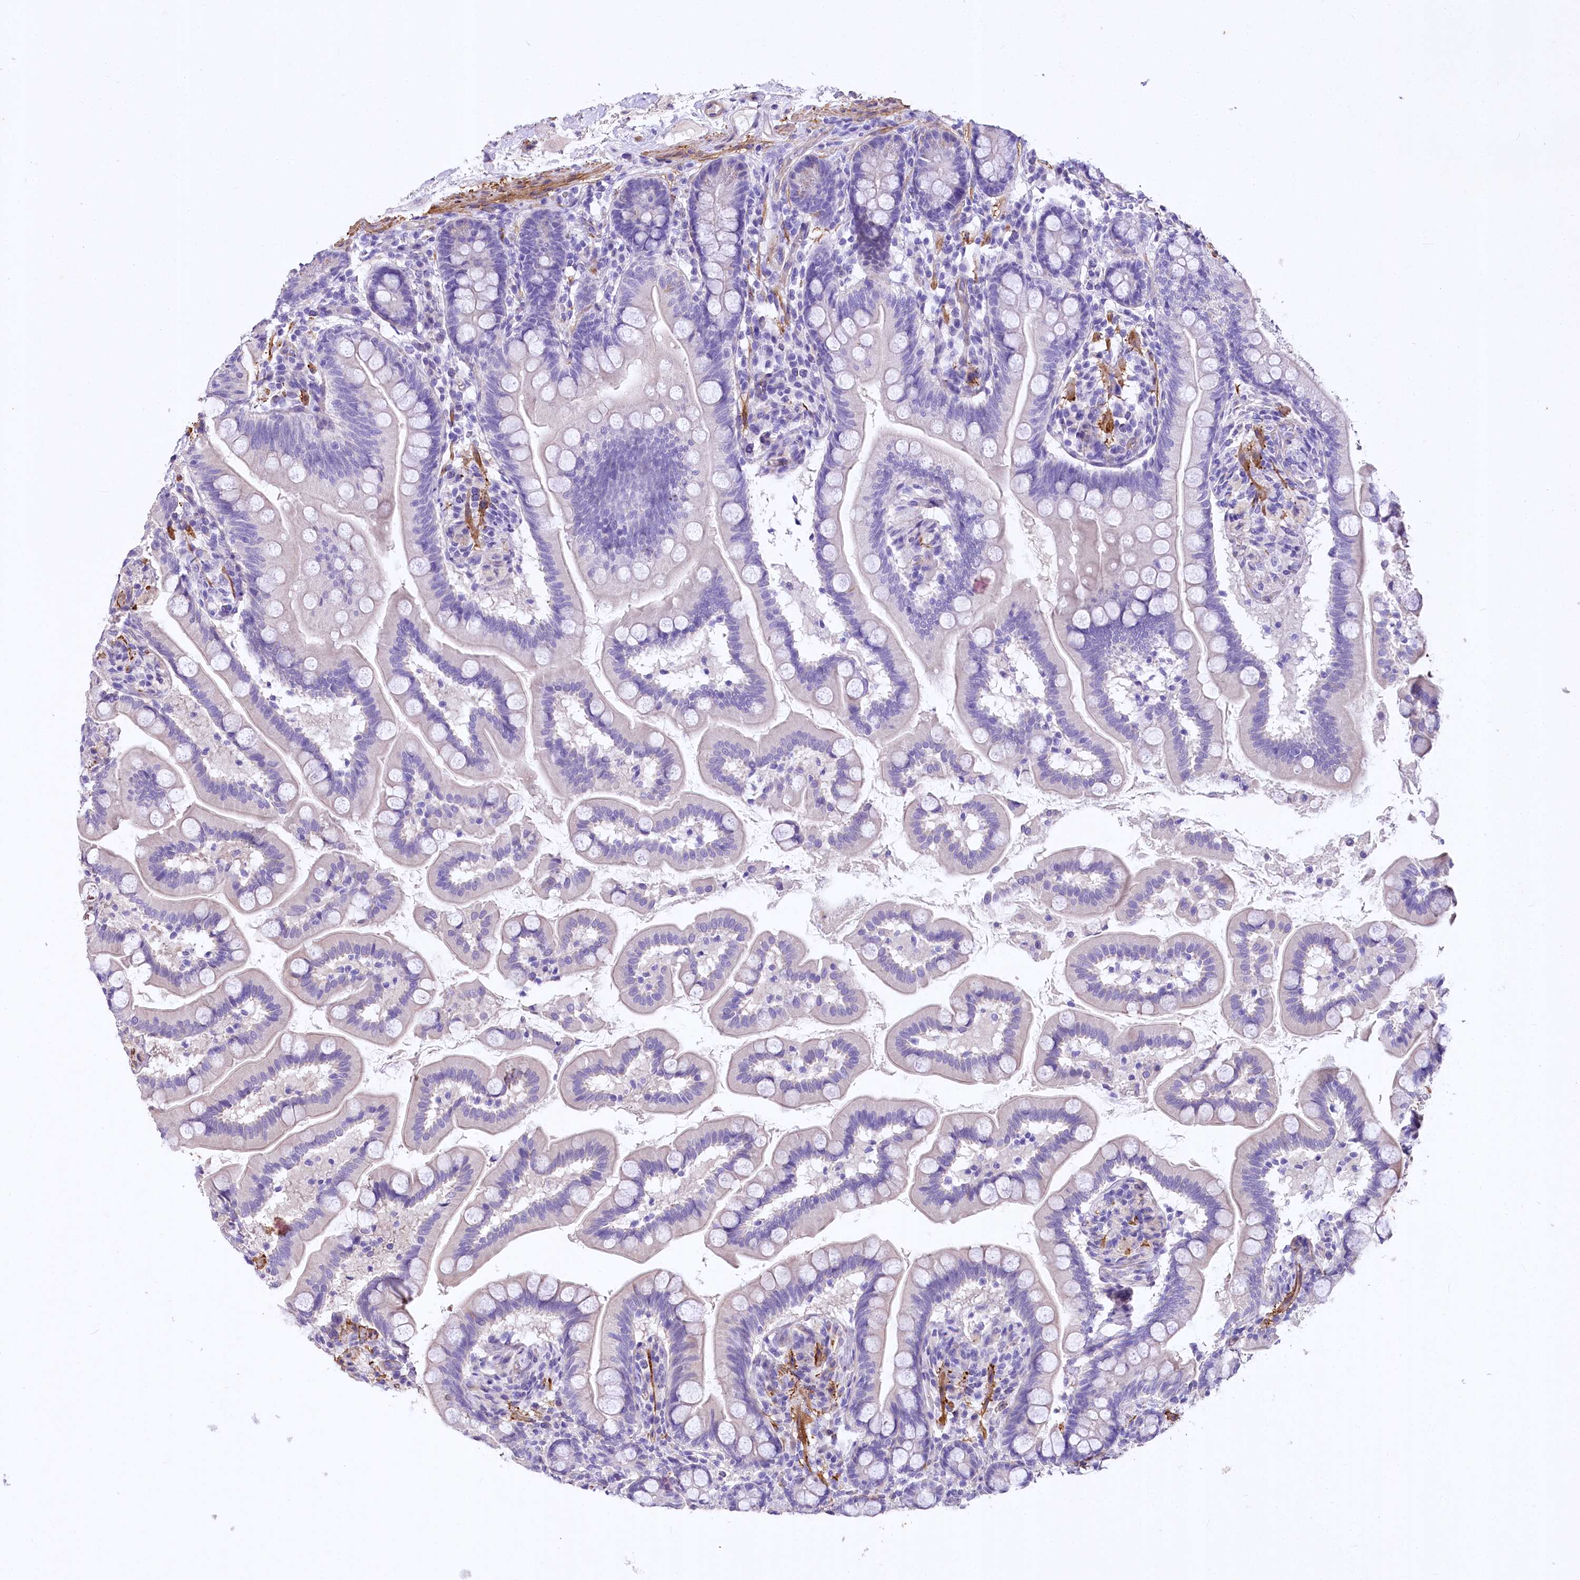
{"staining": {"intensity": "negative", "quantity": "none", "location": "none"}, "tissue": "small intestine", "cell_type": "Glandular cells", "image_type": "normal", "snomed": [{"axis": "morphology", "description": "Normal tissue, NOS"}, {"axis": "topography", "description": "Small intestine"}], "caption": "Immunohistochemistry of normal small intestine demonstrates no expression in glandular cells. (Stains: DAB (3,3'-diaminobenzidine) immunohistochemistry with hematoxylin counter stain, Microscopy: brightfield microscopy at high magnification).", "gene": "RDH16", "patient": {"sex": "female", "age": 64}}